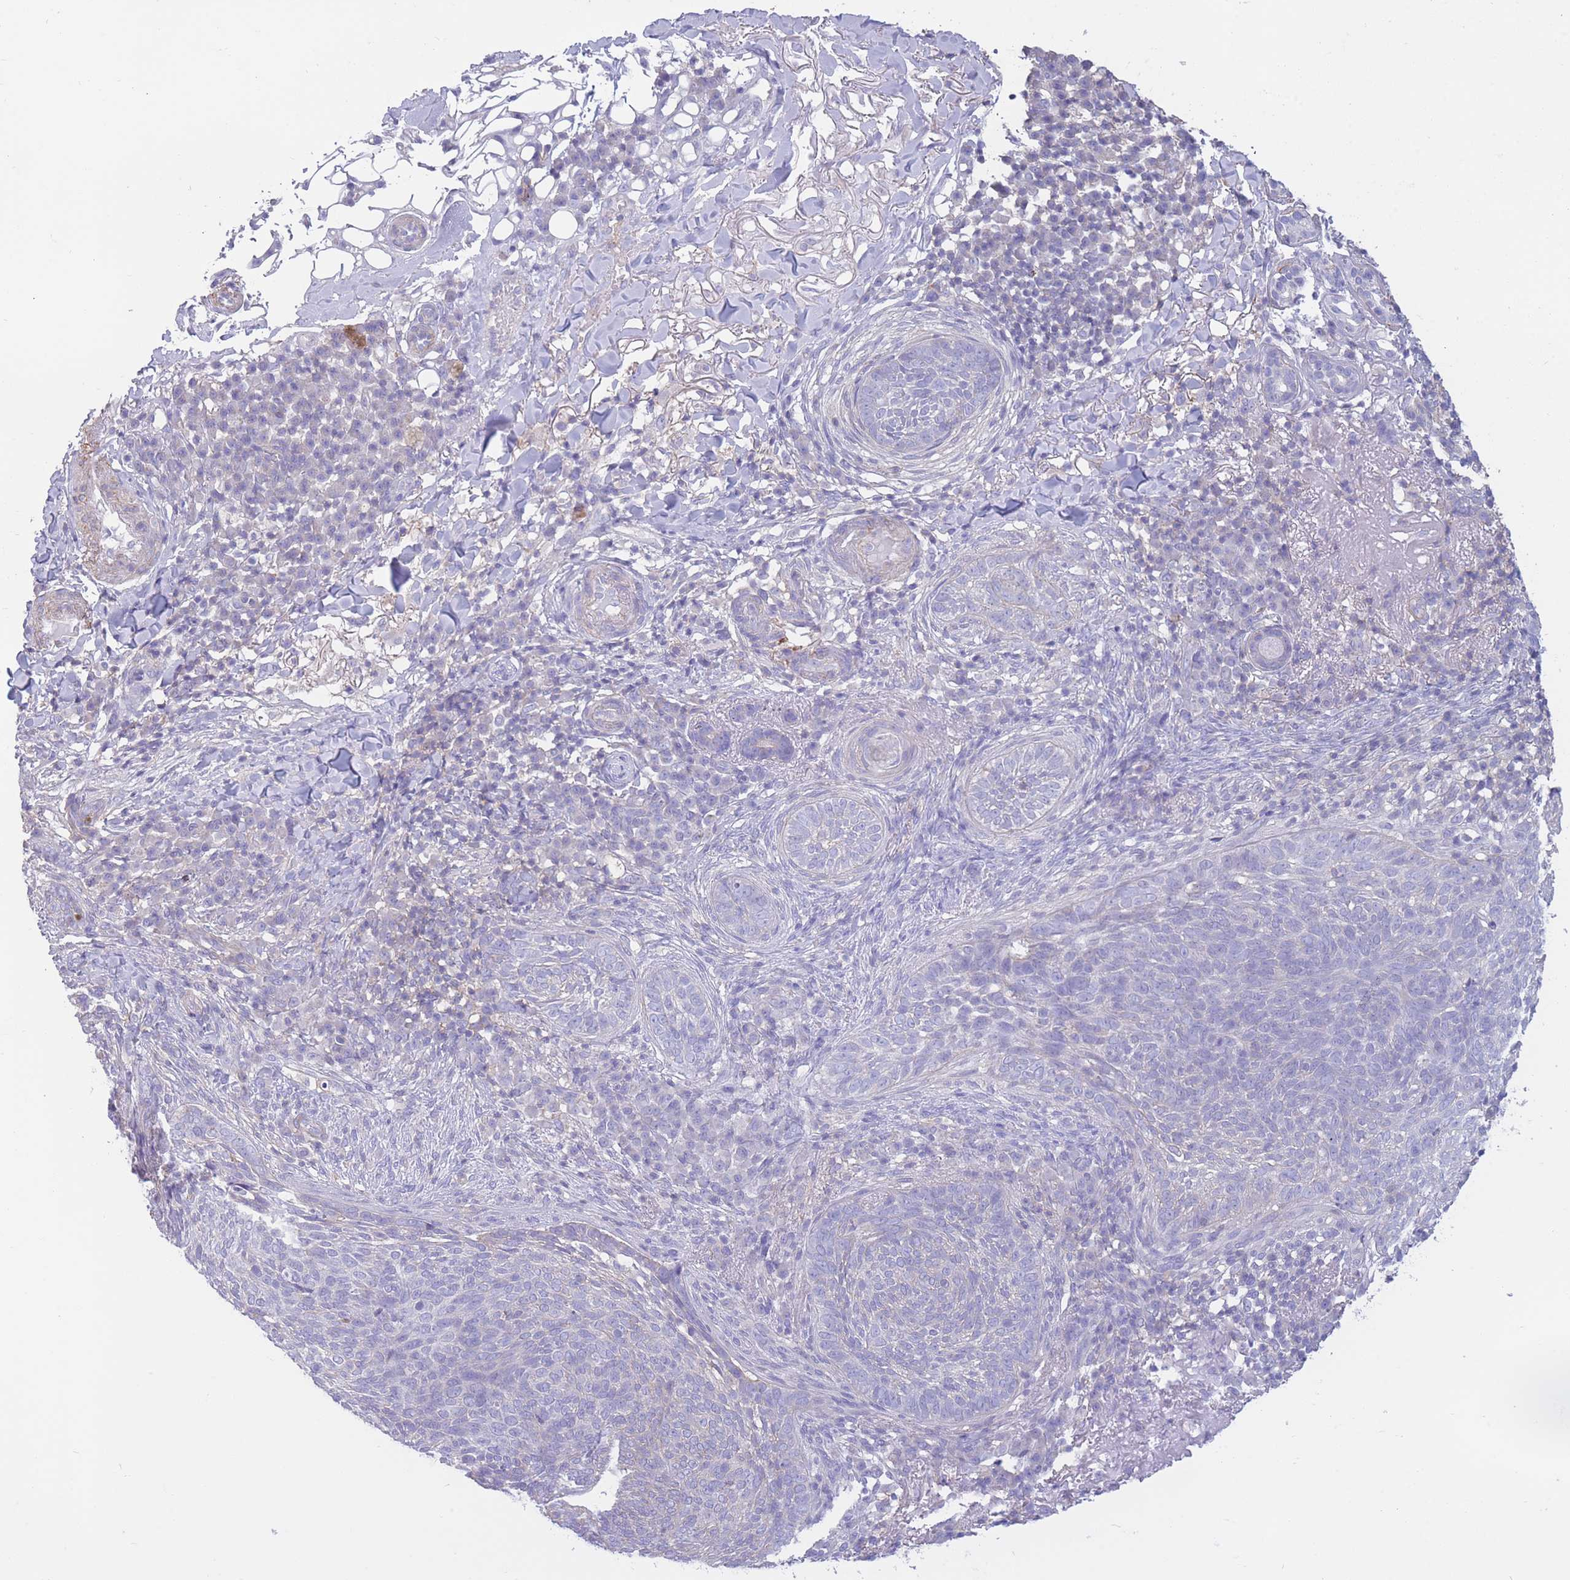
{"staining": {"intensity": "negative", "quantity": "none", "location": "none"}, "tissue": "skin cancer", "cell_type": "Tumor cells", "image_type": "cancer", "snomed": [{"axis": "morphology", "description": "Basal cell carcinoma"}, {"axis": "topography", "description": "Skin"}], "caption": "There is no significant positivity in tumor cells of skin basal cell carcinoma.", "gene": "PDHA1", "patient": {"sex": "male", "age": 85}}